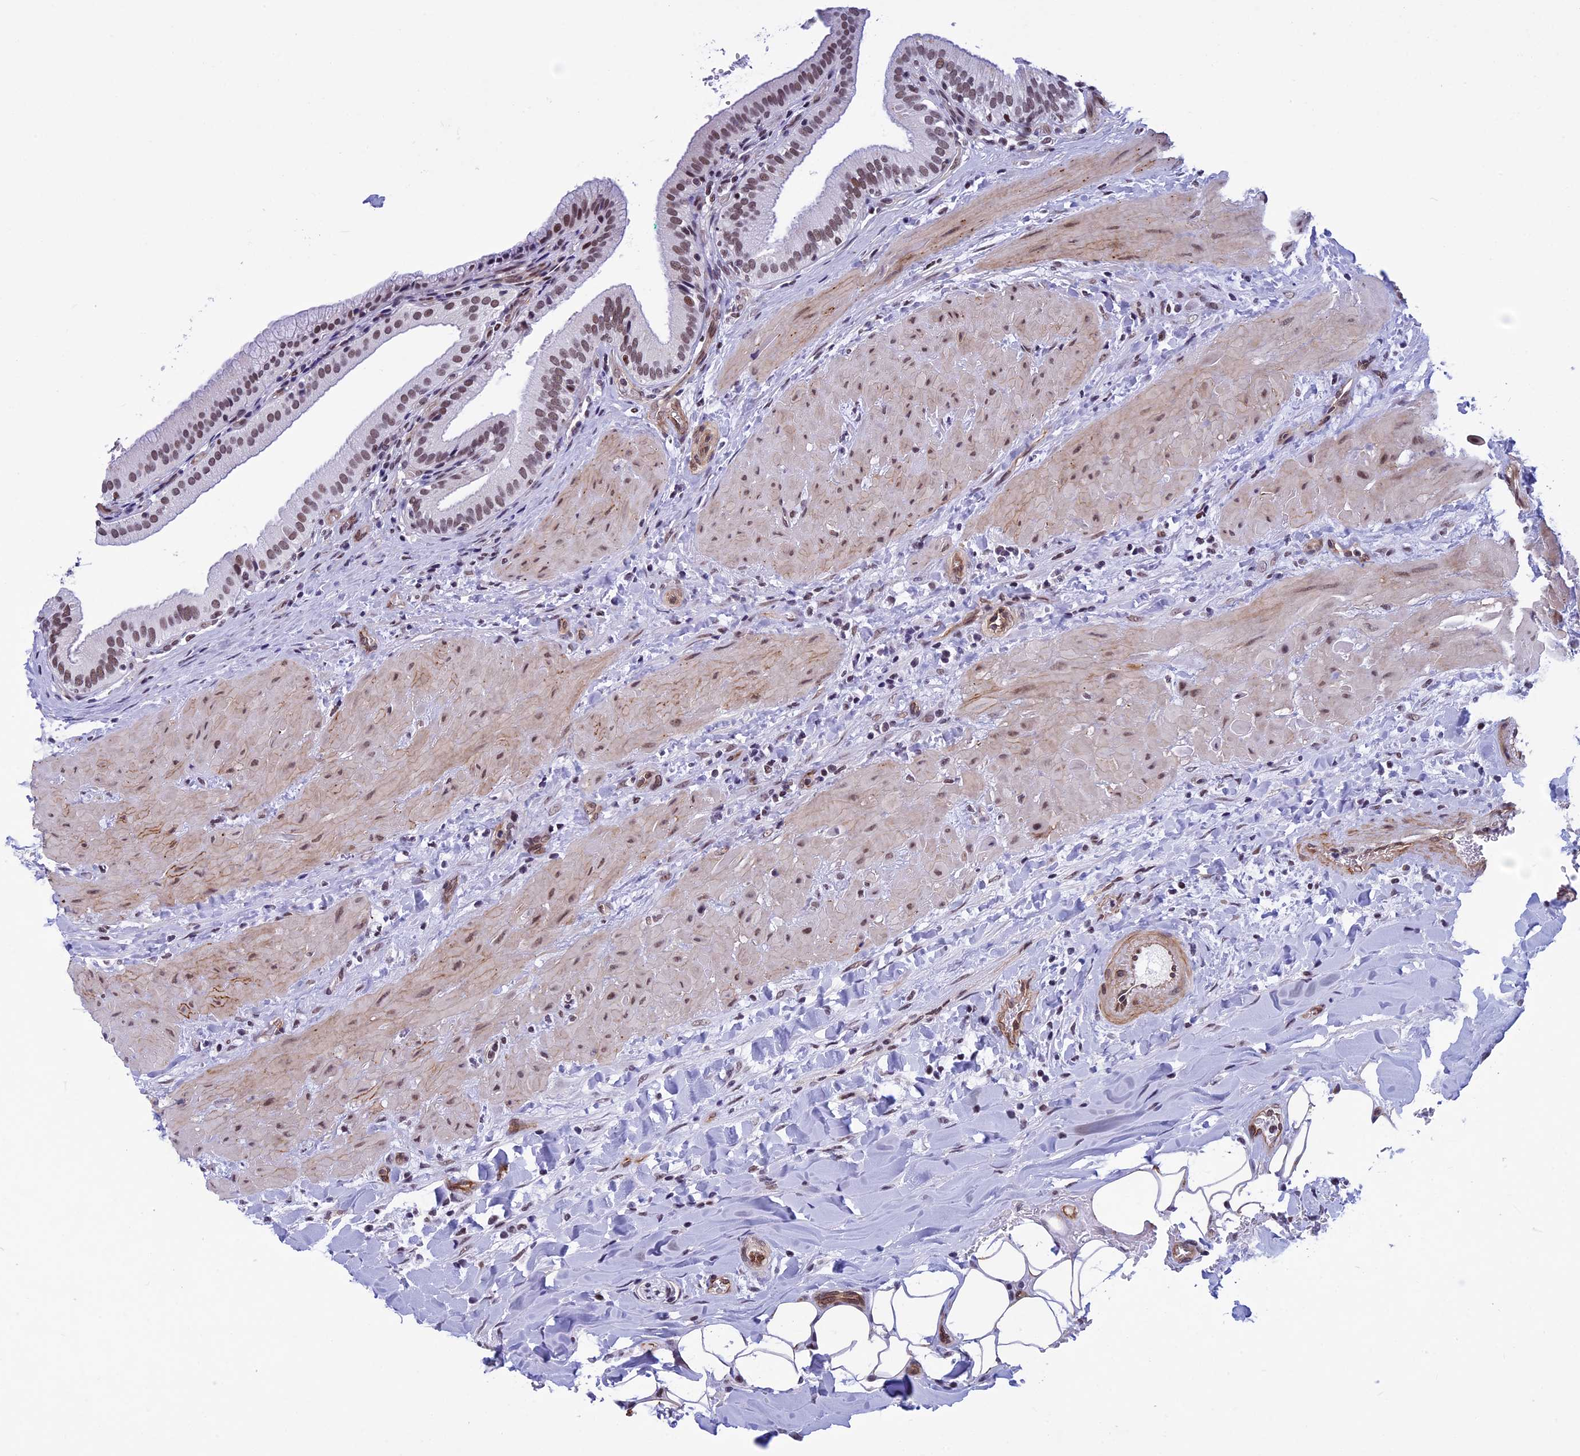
{"staining": {"intensity": "moderate", "quantity": ">75%", "location": "nuclear"}, "tissue": "gallbladder", "cell_type": "Glandular cells", "image_type": "normal", "snomed": [{"axis": "morphology", "description": "Normal tissue, NOS"}, {"axis": "topography", "description": "Gallbladder"}], "caption": "Approximately >75% of glandular cells in benign gallbladder reveal moderate nuclear protein expression as visualized by brown immunohistochemical staining.", "gene": "NIPBL", "patient": {"sex": "male", "age": 24}}